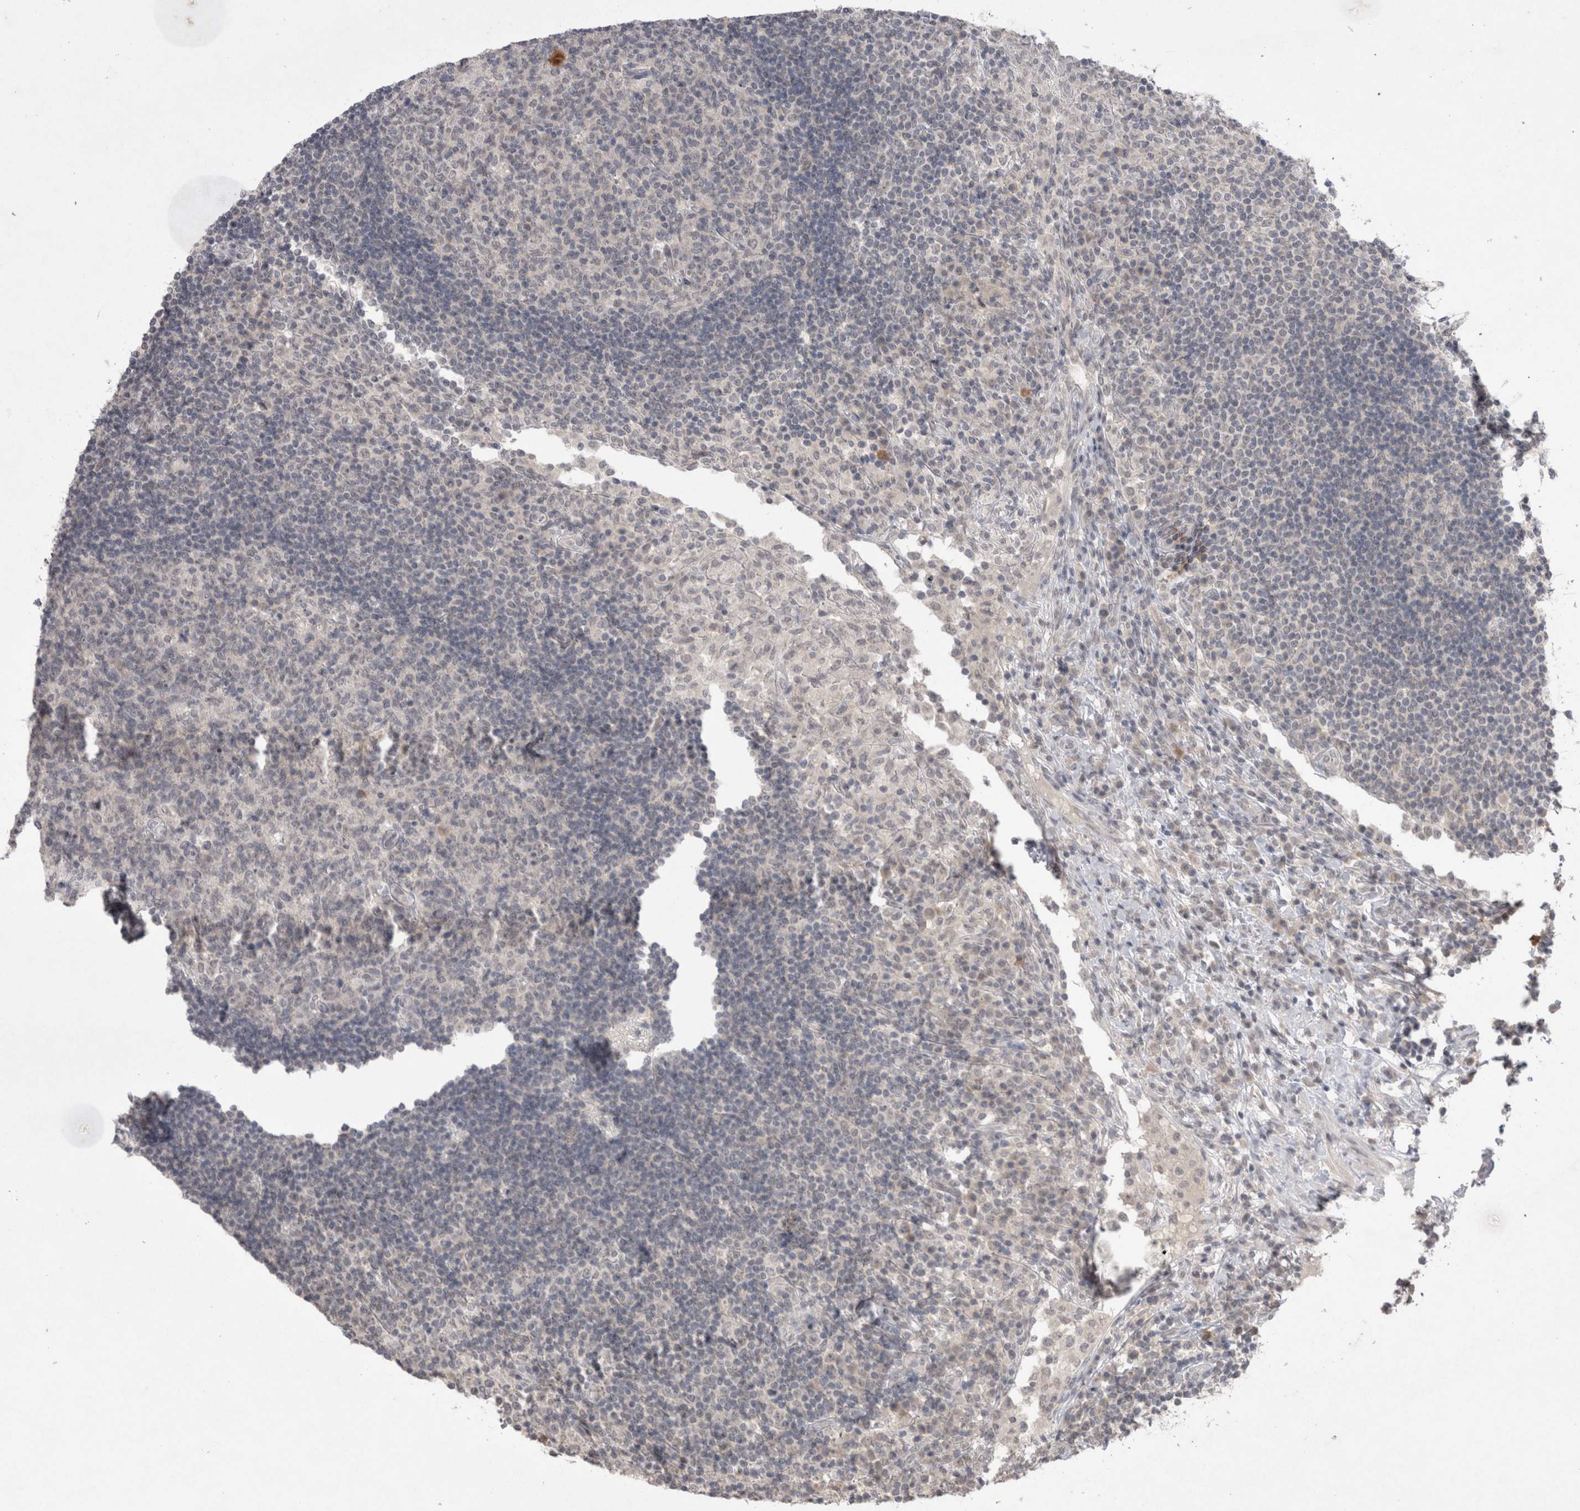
{"staining": {"intensity": "negative", "quantity": "none", "location": "none"}, "tissue": "lymph node", "cell_type": "Germinal center cells", "image_type": "normal", "snomed": [{"axis": "morphology", "description": "Normal tissue, NOS"}, {"axis": "topography", "description": "Lymph node"}], "caption": "The IHC histopathology image has no significant staining in germinal center cells of lymph node.", "gene": "LYVE1", "patient": {"sex": "female", "age": 53}}